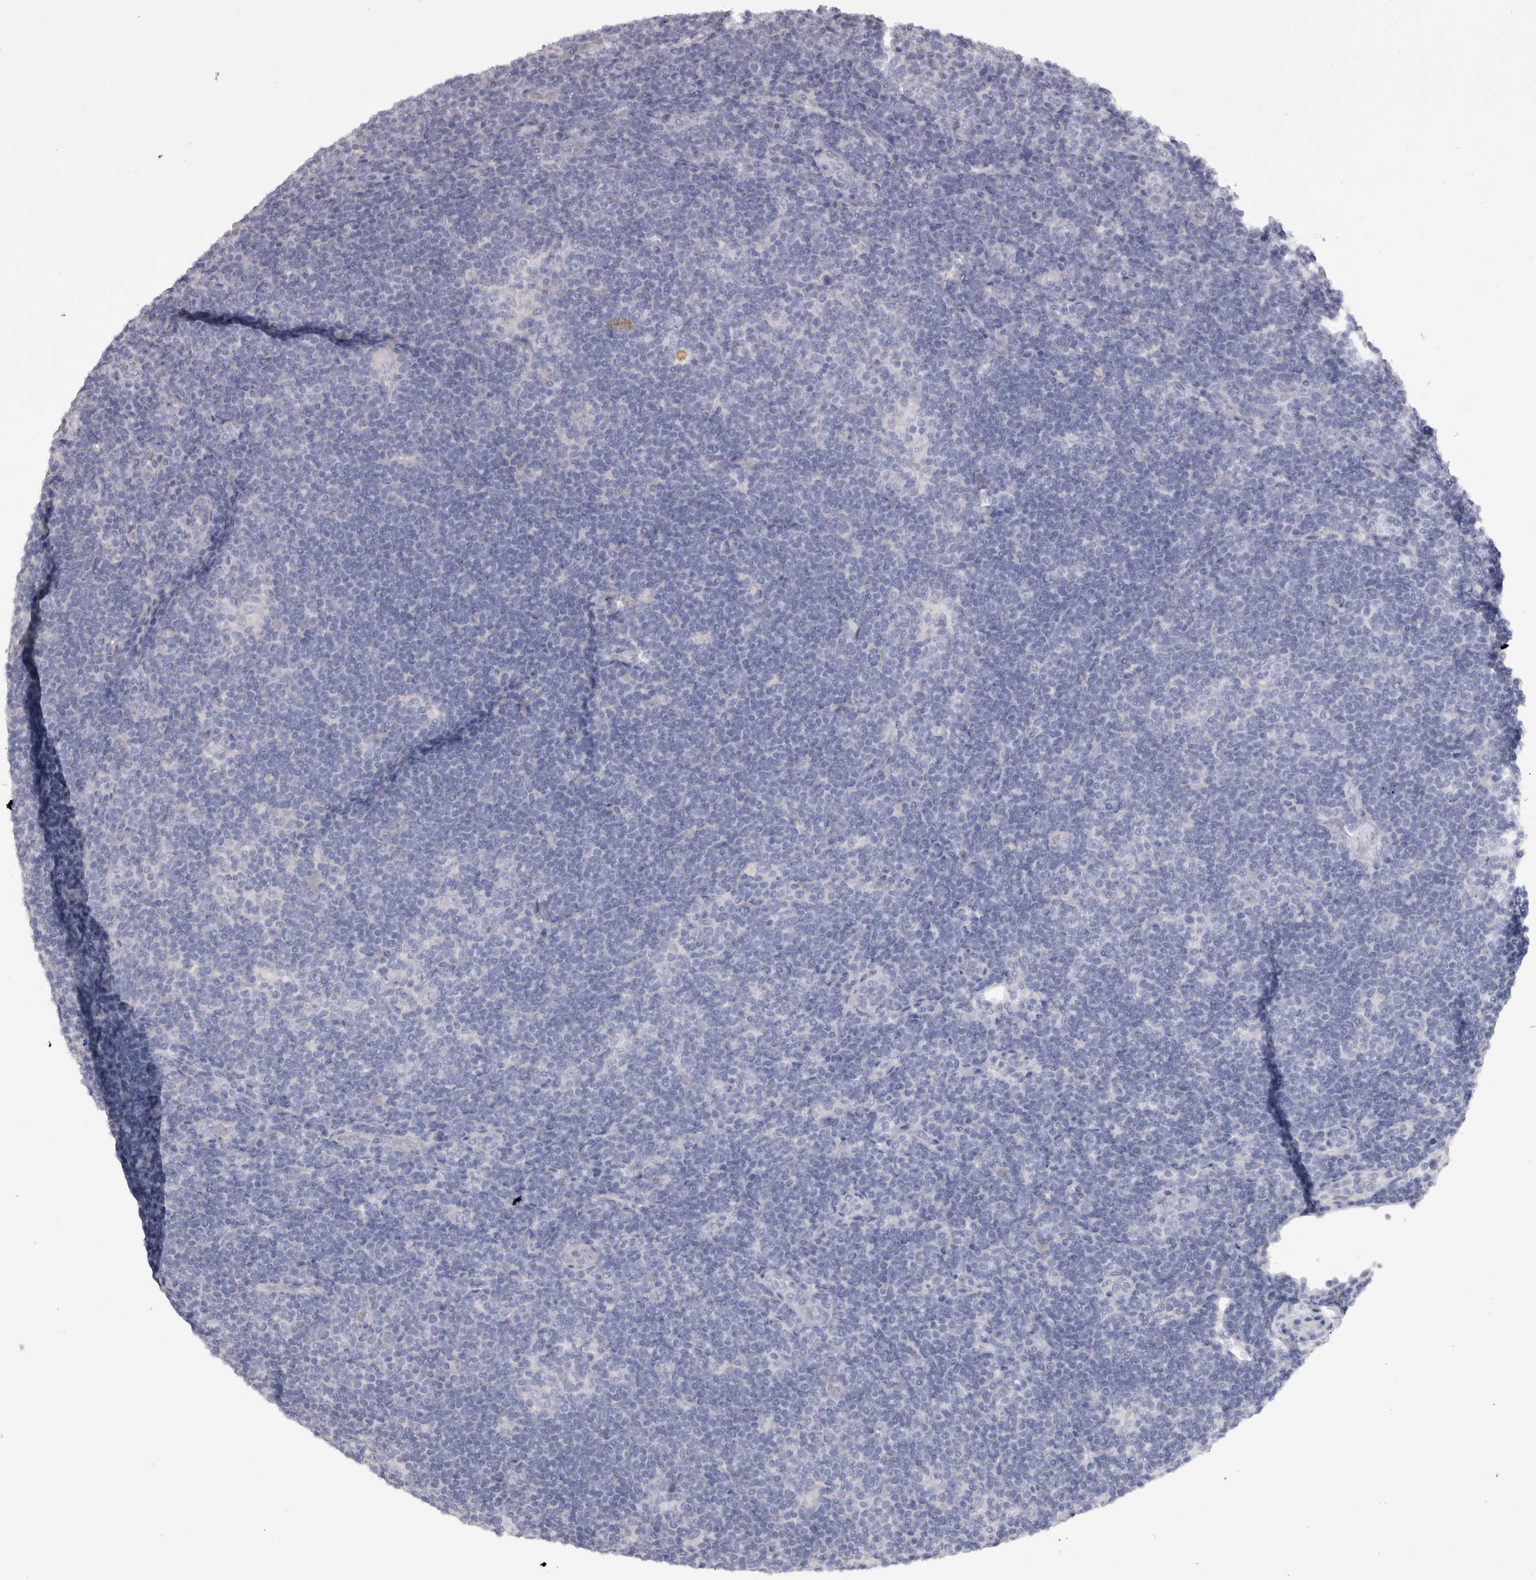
{"staining": {"intensity": "negative", "quantity": "none", "location": "none"}, "tissue": "lymphoma", "cell_type": "Tumor cells", "image_type": "cancer", "snomed": [{"axis": "morphology", "description": "Hodgkin's disease, NOS"}, {"axis": "topography", "description": "Lymph node"}], "caption": "An immunohistochemistry (IHC) photomicrograph of lymphoma is shown. There is no staining in tumor cells of lymphoma. The staining is performed using DAB brown chromogen with nuclei counter-stained in using hematoxylin.", "gene": "ADAM2", "patient": {"sex": "female", "age": 57}}